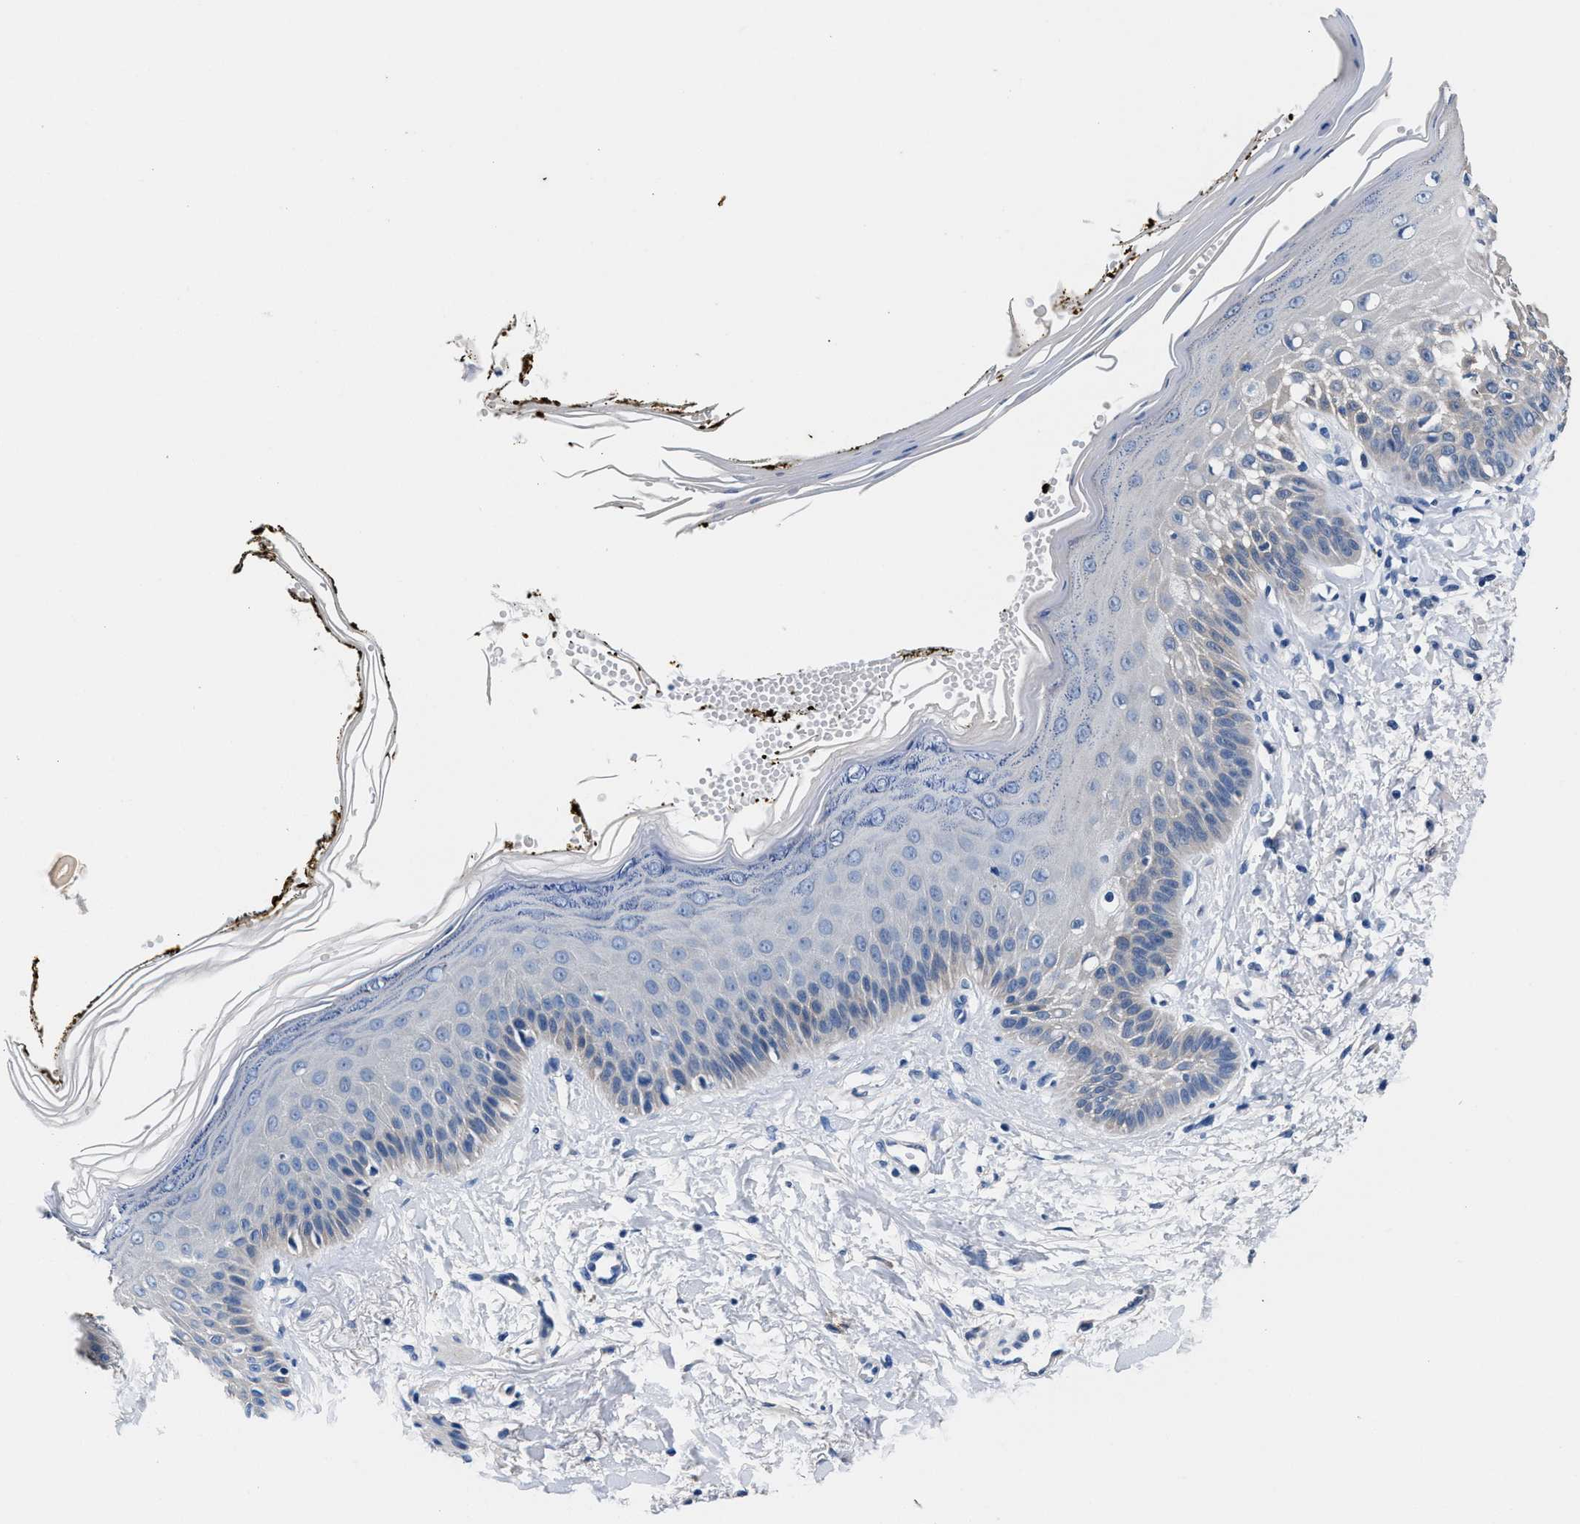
{"staining": {"intensity": "negative", "quantity": "none", "location": "none"}, "tissue": "skin", "cell_type": "Fibroblasts", "image_type": "normal", "snomed": [{"axis": "morphology", "description": "Normal tissue, NOS"}, {"axis": "topography", "description": "Skin"}, {"axis": "topography", "description": "Peripheral nerve tissue"}], "caption": "Histopathology image shows no significant protein expression in fibroblasts of normal skin.", "gene": "GSTM1", "patient": {"sex": "male", "age": 24}}